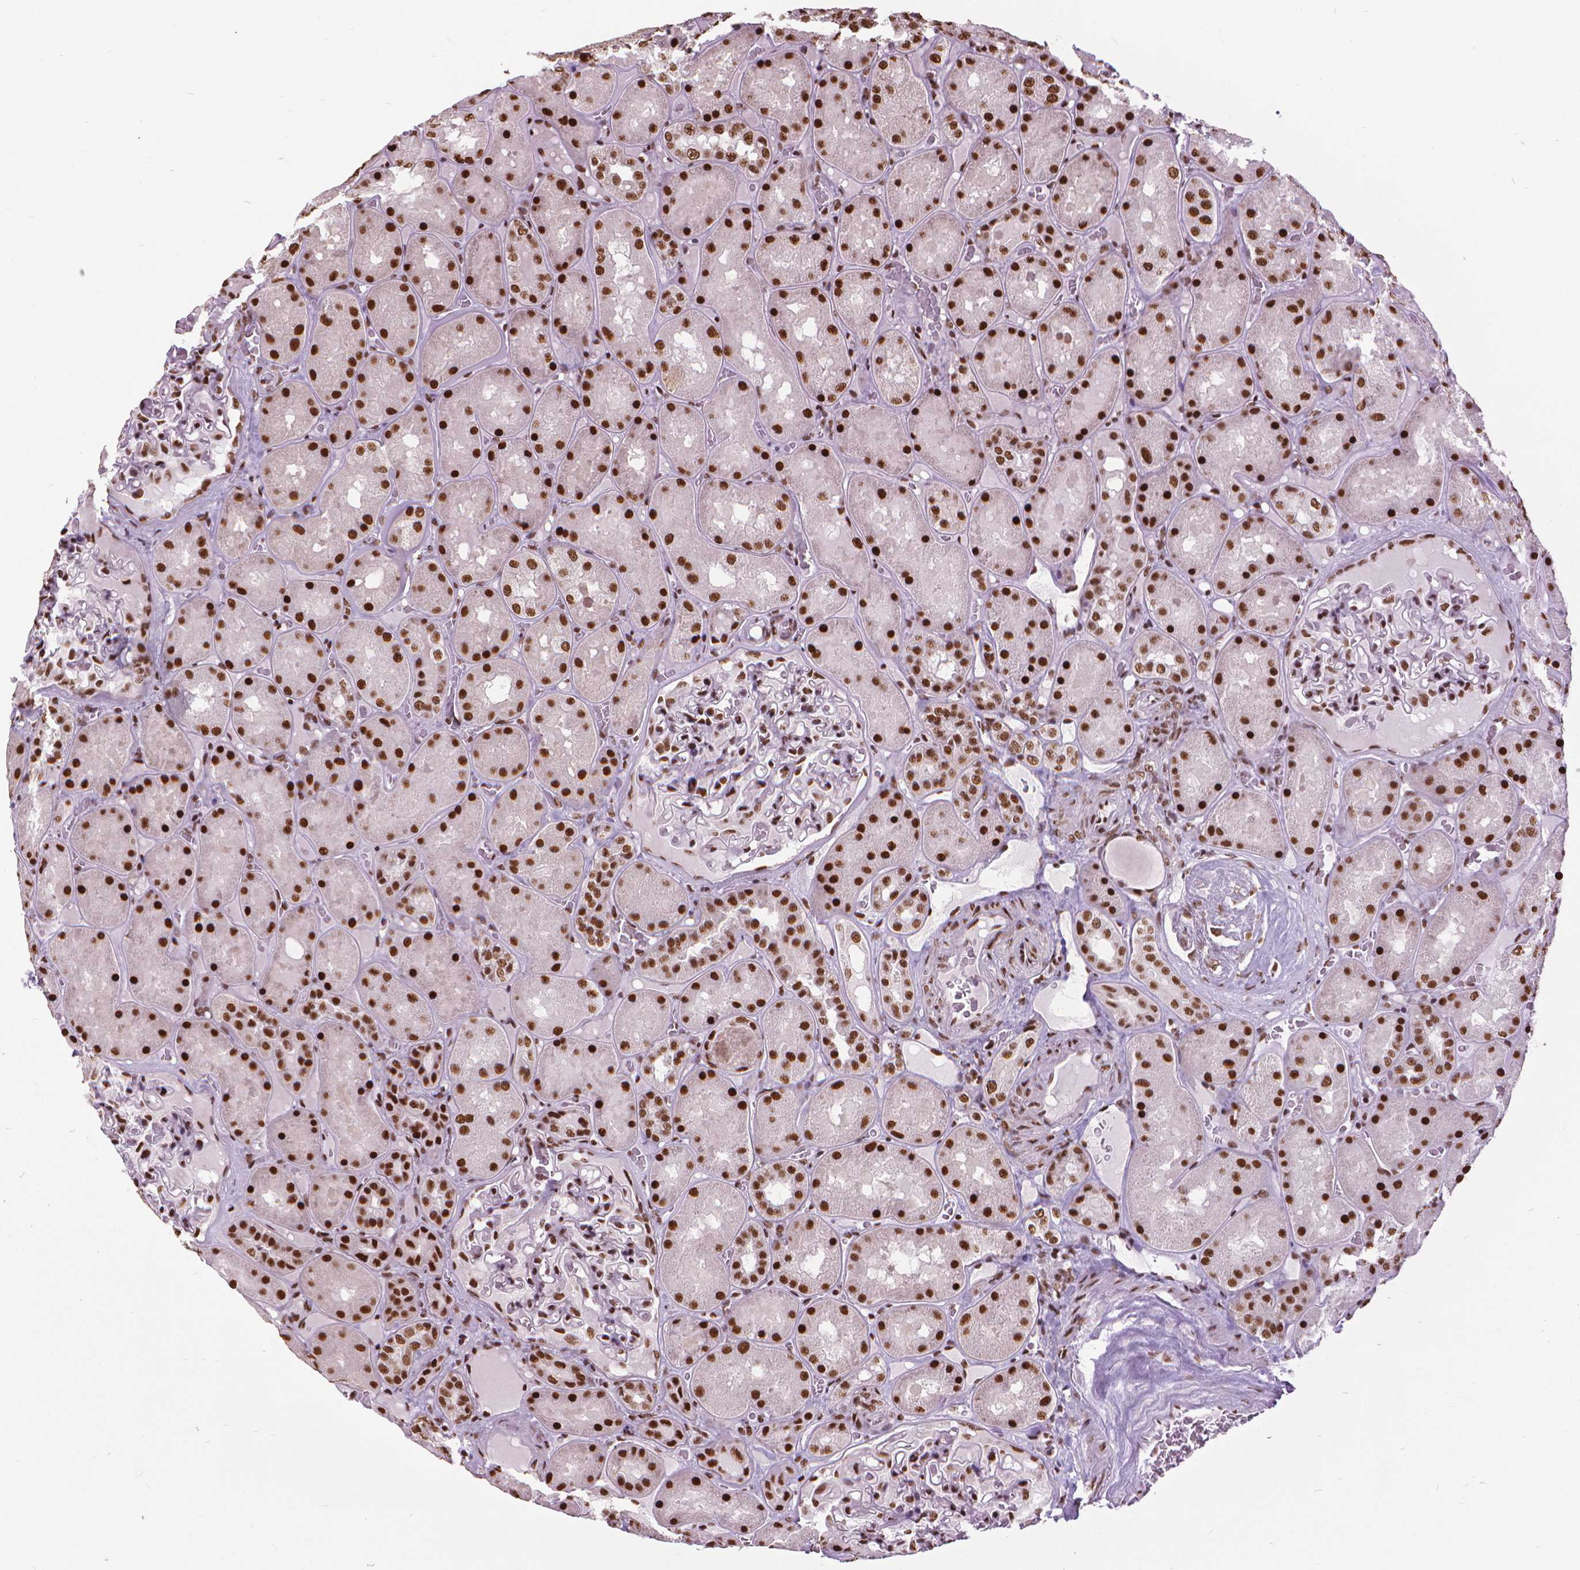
{"staining": {"intensity": "moderate", "quantity": ">75%", "location": "nuclear"}, "tissue": "kidney", "cell_type": "Cells in glomeruli", "image_type": "normal", "snomed": [{"axis": "morphology", "description": "Normal tissue, NOS"}, {"axis": "topography", "description": "Kidney"}], "caption": "IHC of unremarkable kidney shows medium levels of moderate nuclear expression in approximately >75% of cells in glomeruli.", "gene": "AKAP8", "patient": {"sex": "male", "age": 73}}